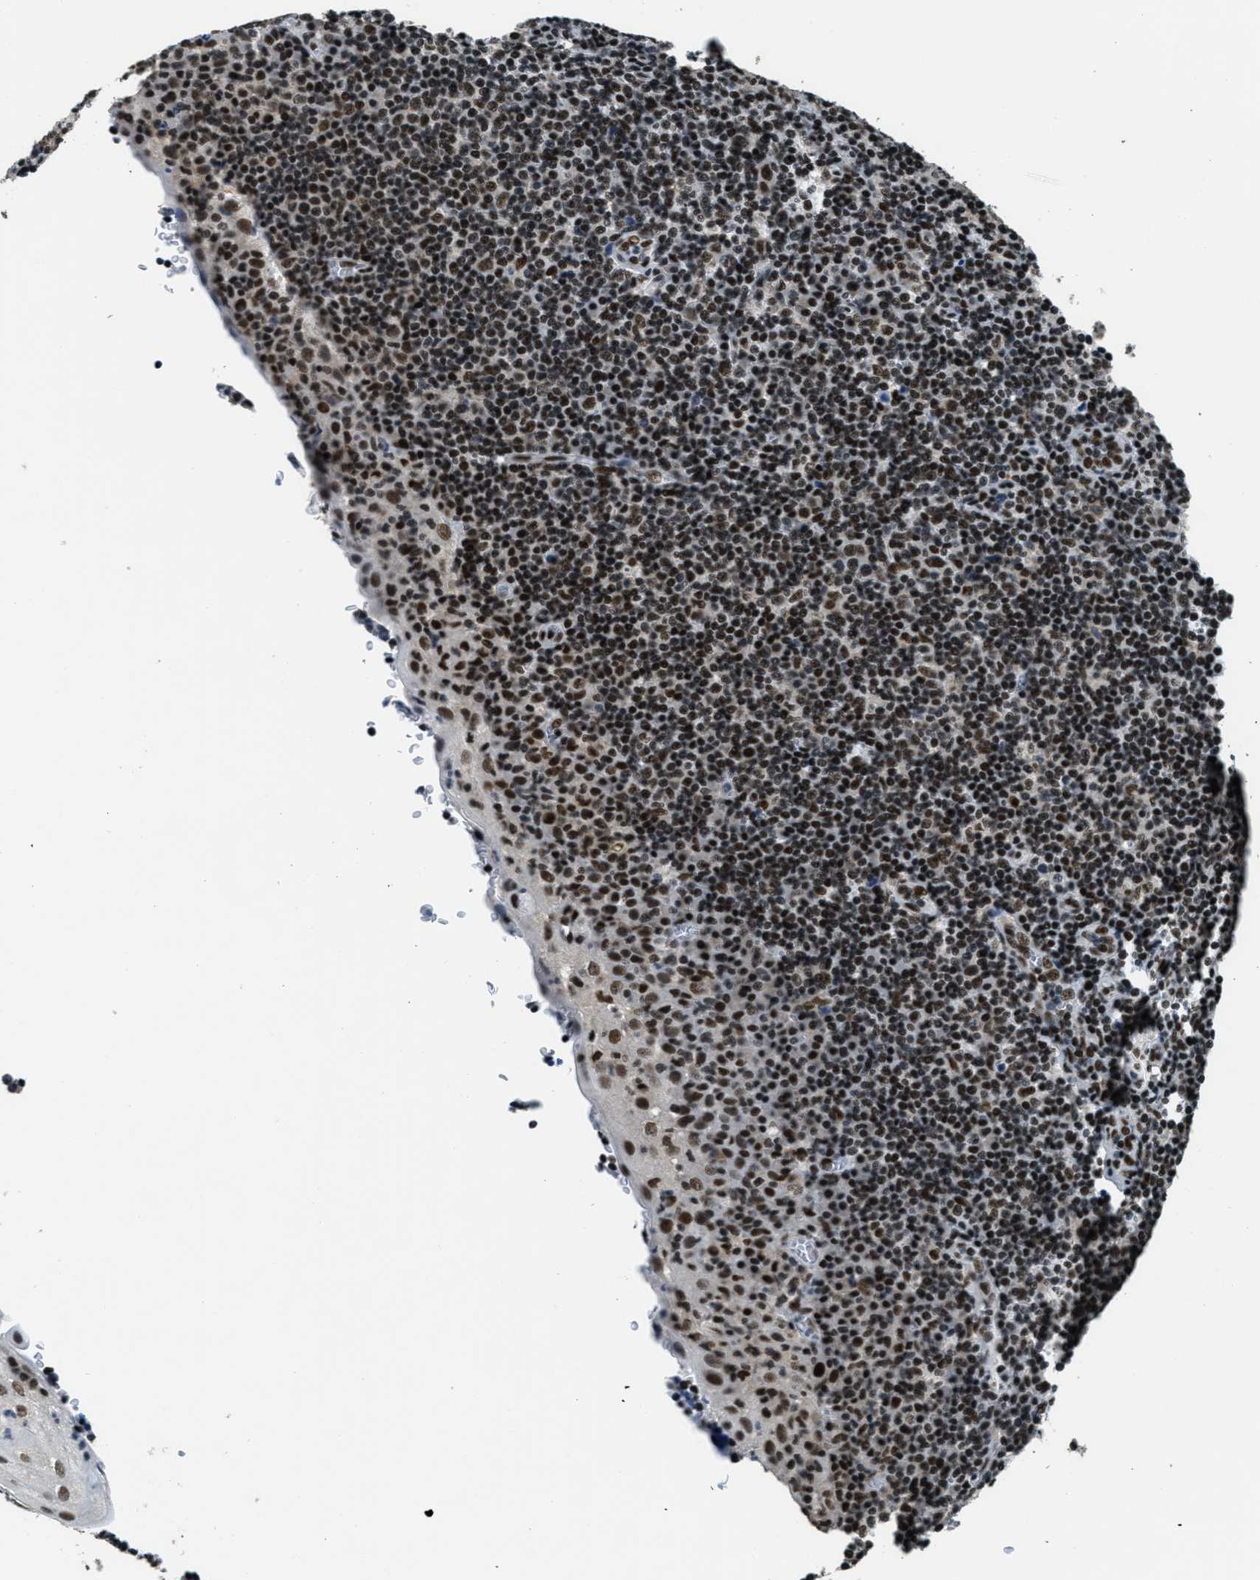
{"staining": {"intensity": "strong", "quantity": ">75%", "location": "nuclear"}, "tissue": "tonsil", "cell_type": "Germinal center cells", "image_type": "normal", "snomed": [{"axis": "morphology", "description": "Normal tissue, NOS"}, {"axis": "topography", "description": "Tonsil"}], "caption": "This photomicrograph shows unremarkable tonsil stained with immunohistochemistry to label a protein in brown. The nuclear of germinal center cells show strong positivity for the protein. Nuclei are counter-stained blue.", "gene": "SSB", "patient": {"sex": "male", "age": 37}}